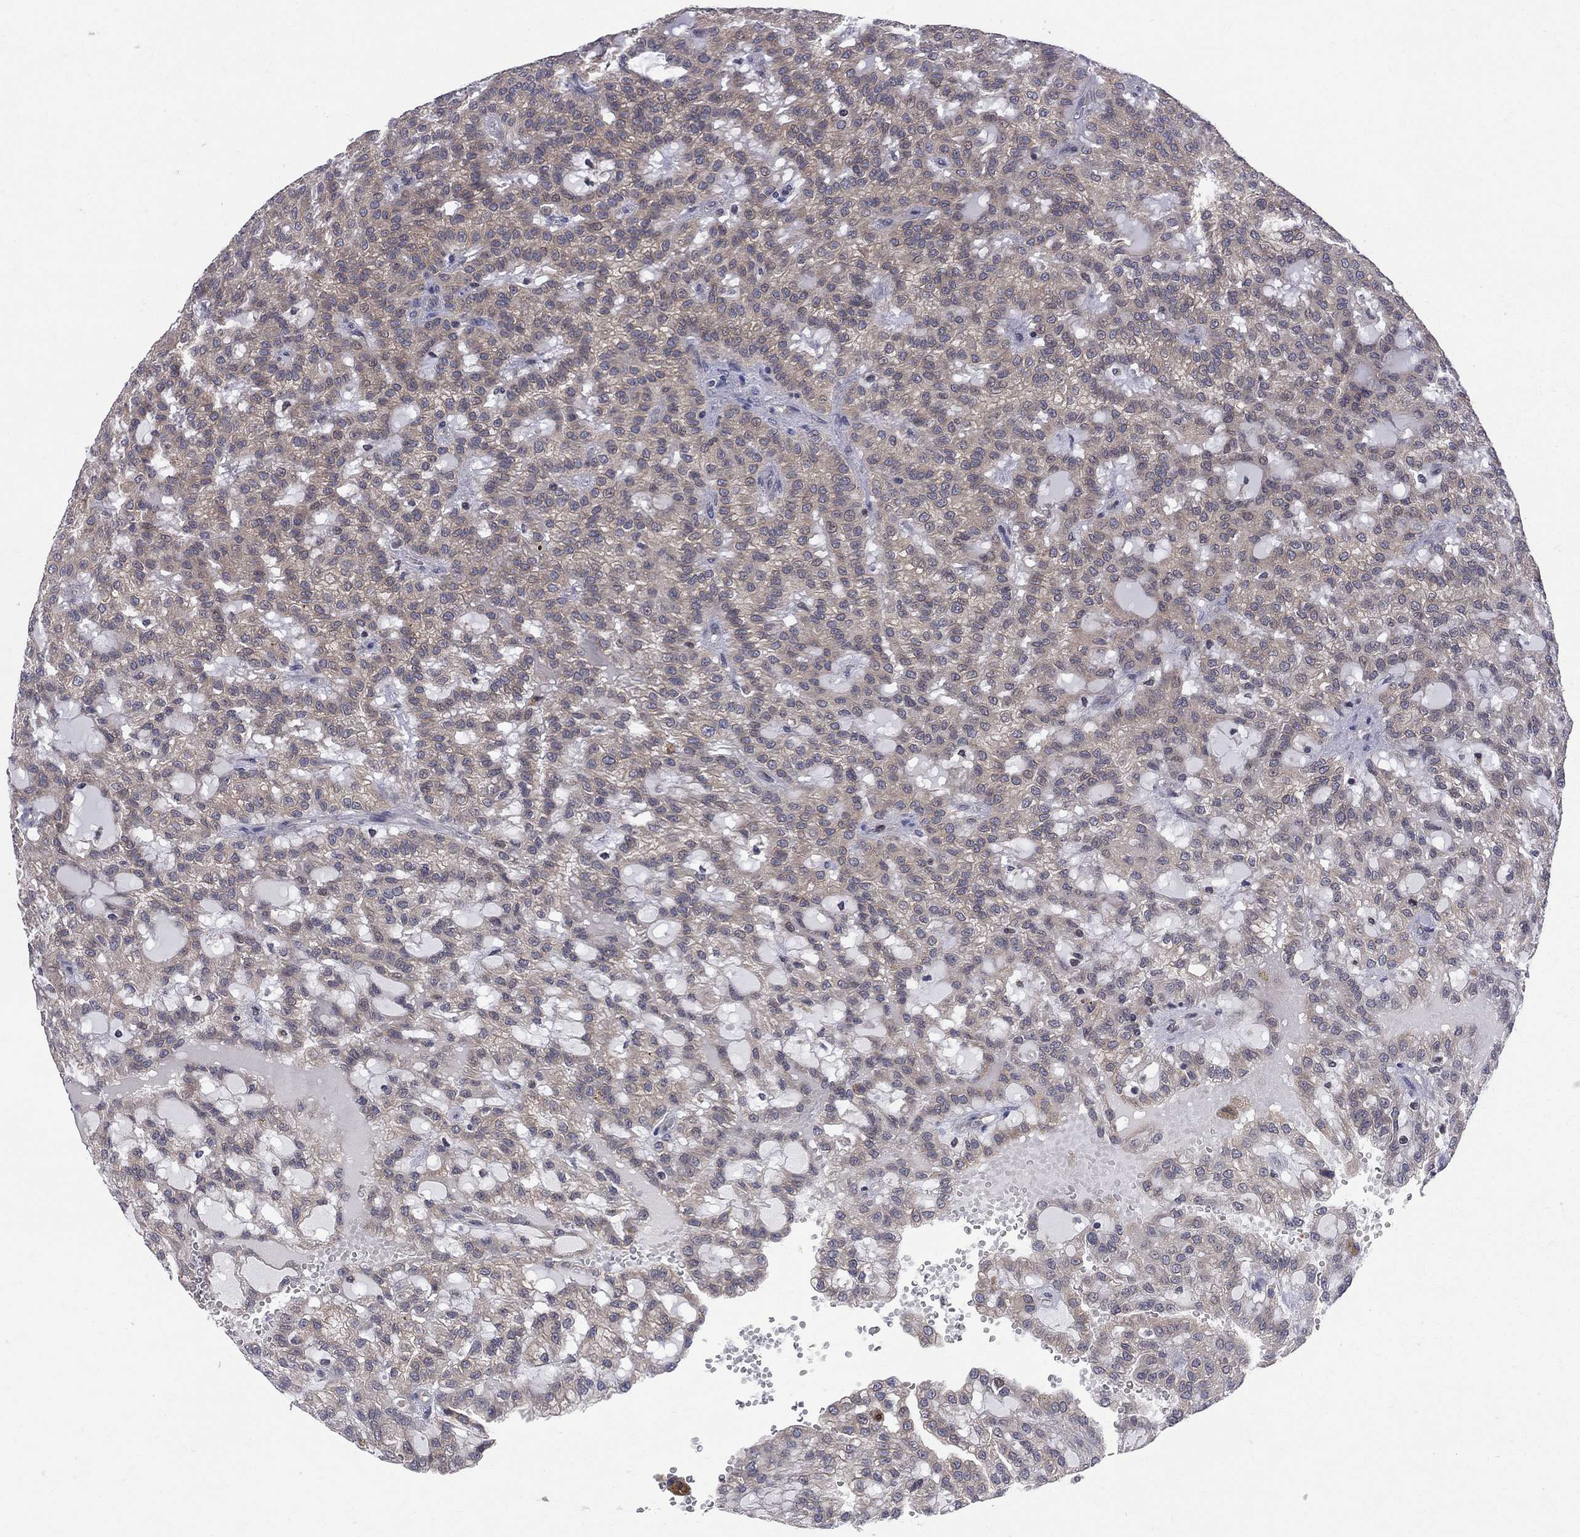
{"staining": {"intensity": "weak", "quantity": ">75%", "location": "cytoplasmic/membranous"}, "tissue": "renal cancer", "cell_type": "Tumor cells", "image_type": "cancer", "snomed": [{"axis": "morphology", "description": "Adenocarcinoma, NOS"}, {"axis": "topography", "description": "Kidney"}], "caption": "There is low levels of weak cytoplasmic/membranous positivity in tumor cells of renal adenocarcinoma, as demonstrated by immunohistochemical staining (brown color).", "gene": "CNOT11", "patient": {"sex": "male", "age": 63}}